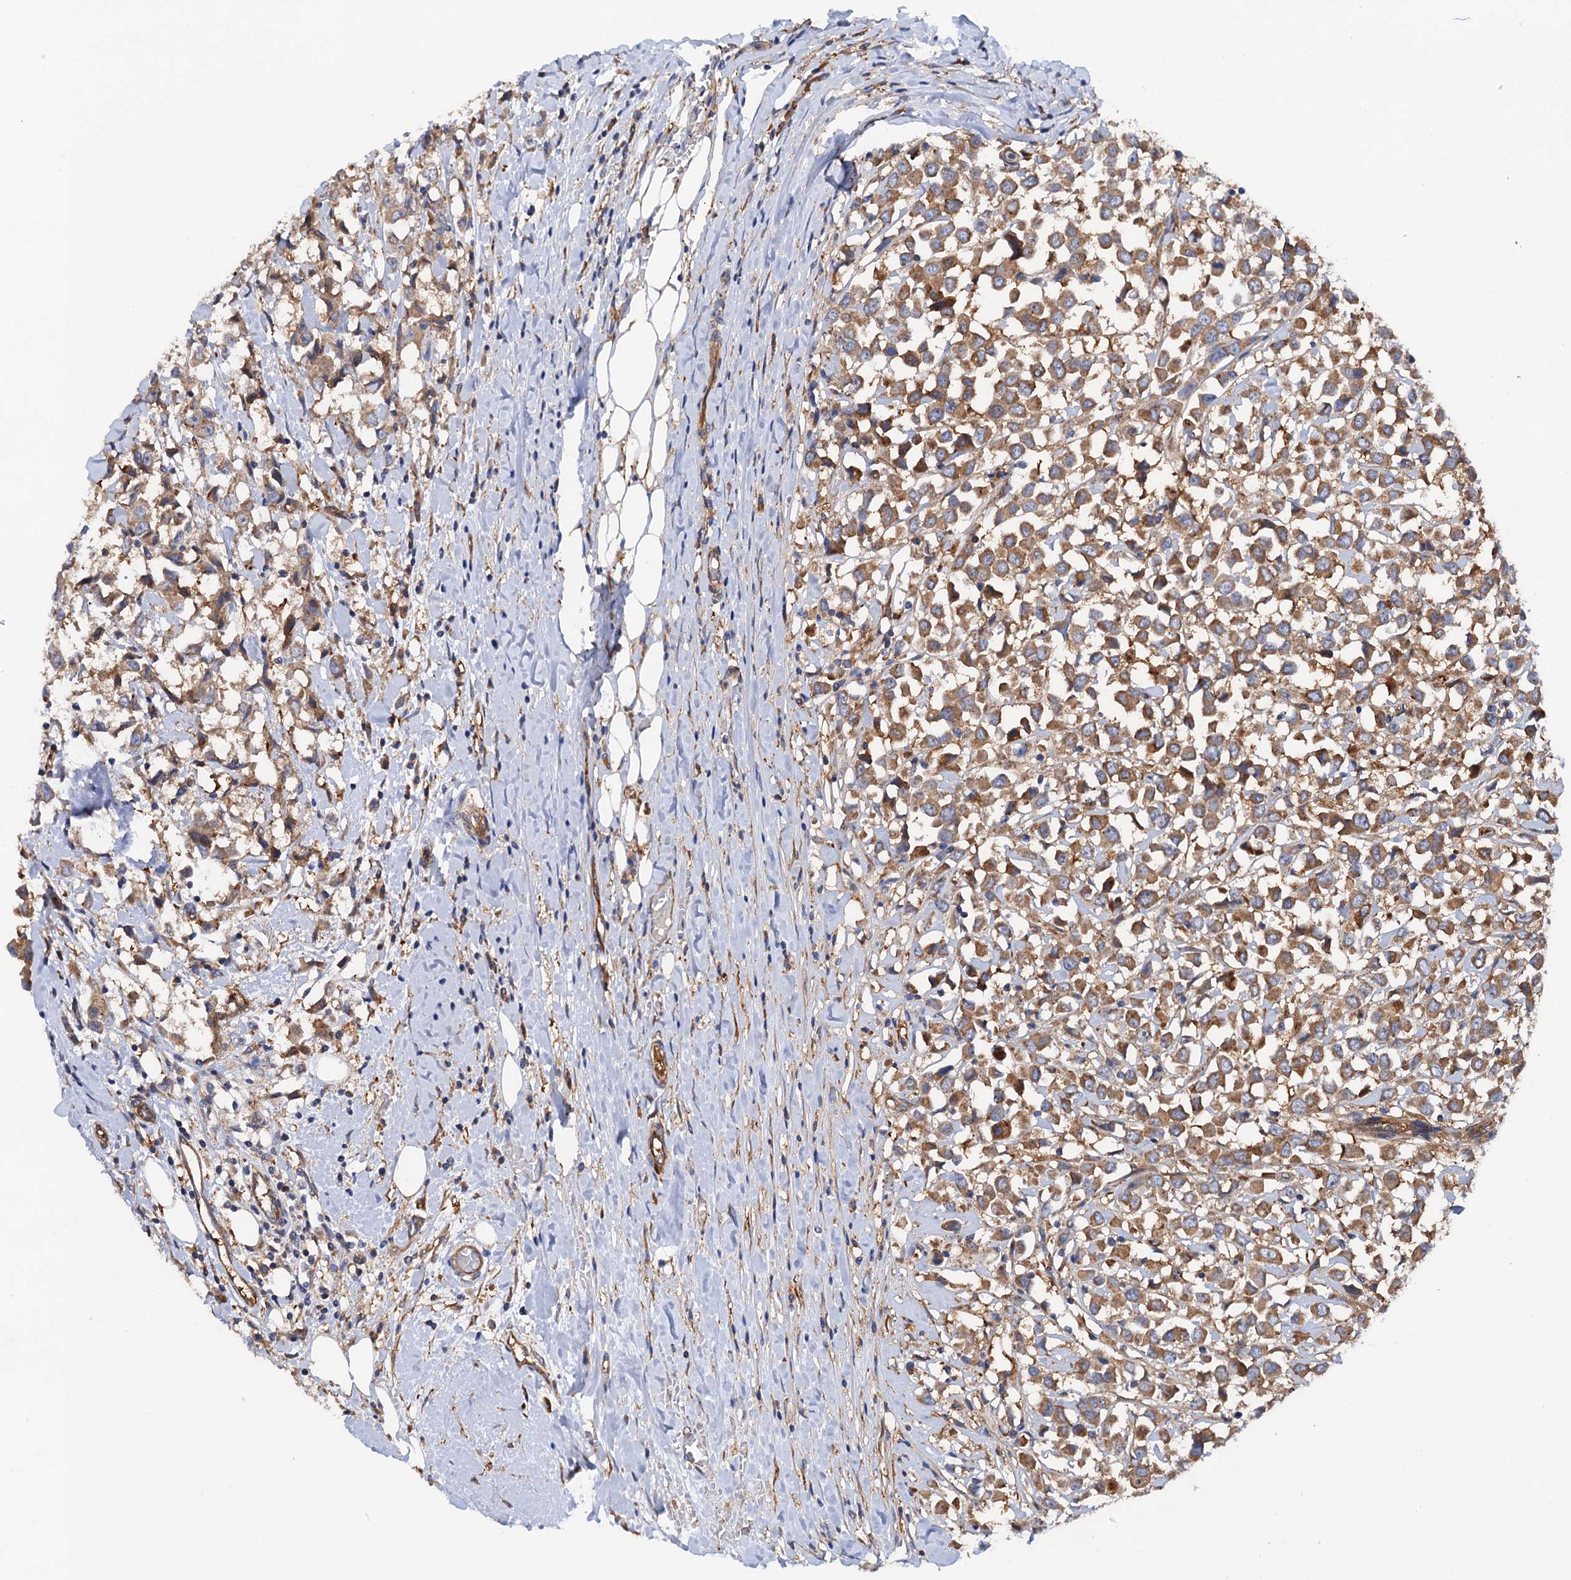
{"staining": {"intensity": "moderate", "quantity": ">75%", "location": "cytoplasmic/membranous"}, "tissue": "breast cancer", "cell_type": "Tumor cells", "image_type": "cancer", "snomed": [{"axis": "morphology", "description": "Duct carcinoma"}, {"axis": "topography", "description": "Breast"}], "caption": "Immunohistochemical staining of breast cancer (intraductal carcinoma) demonstrates medium levels of moderate cytoplasmic/membranous protein expression in about >75% of tumor cells.", "gene": "MRPL48", "patient": {"sex": "female", "age": 61}}